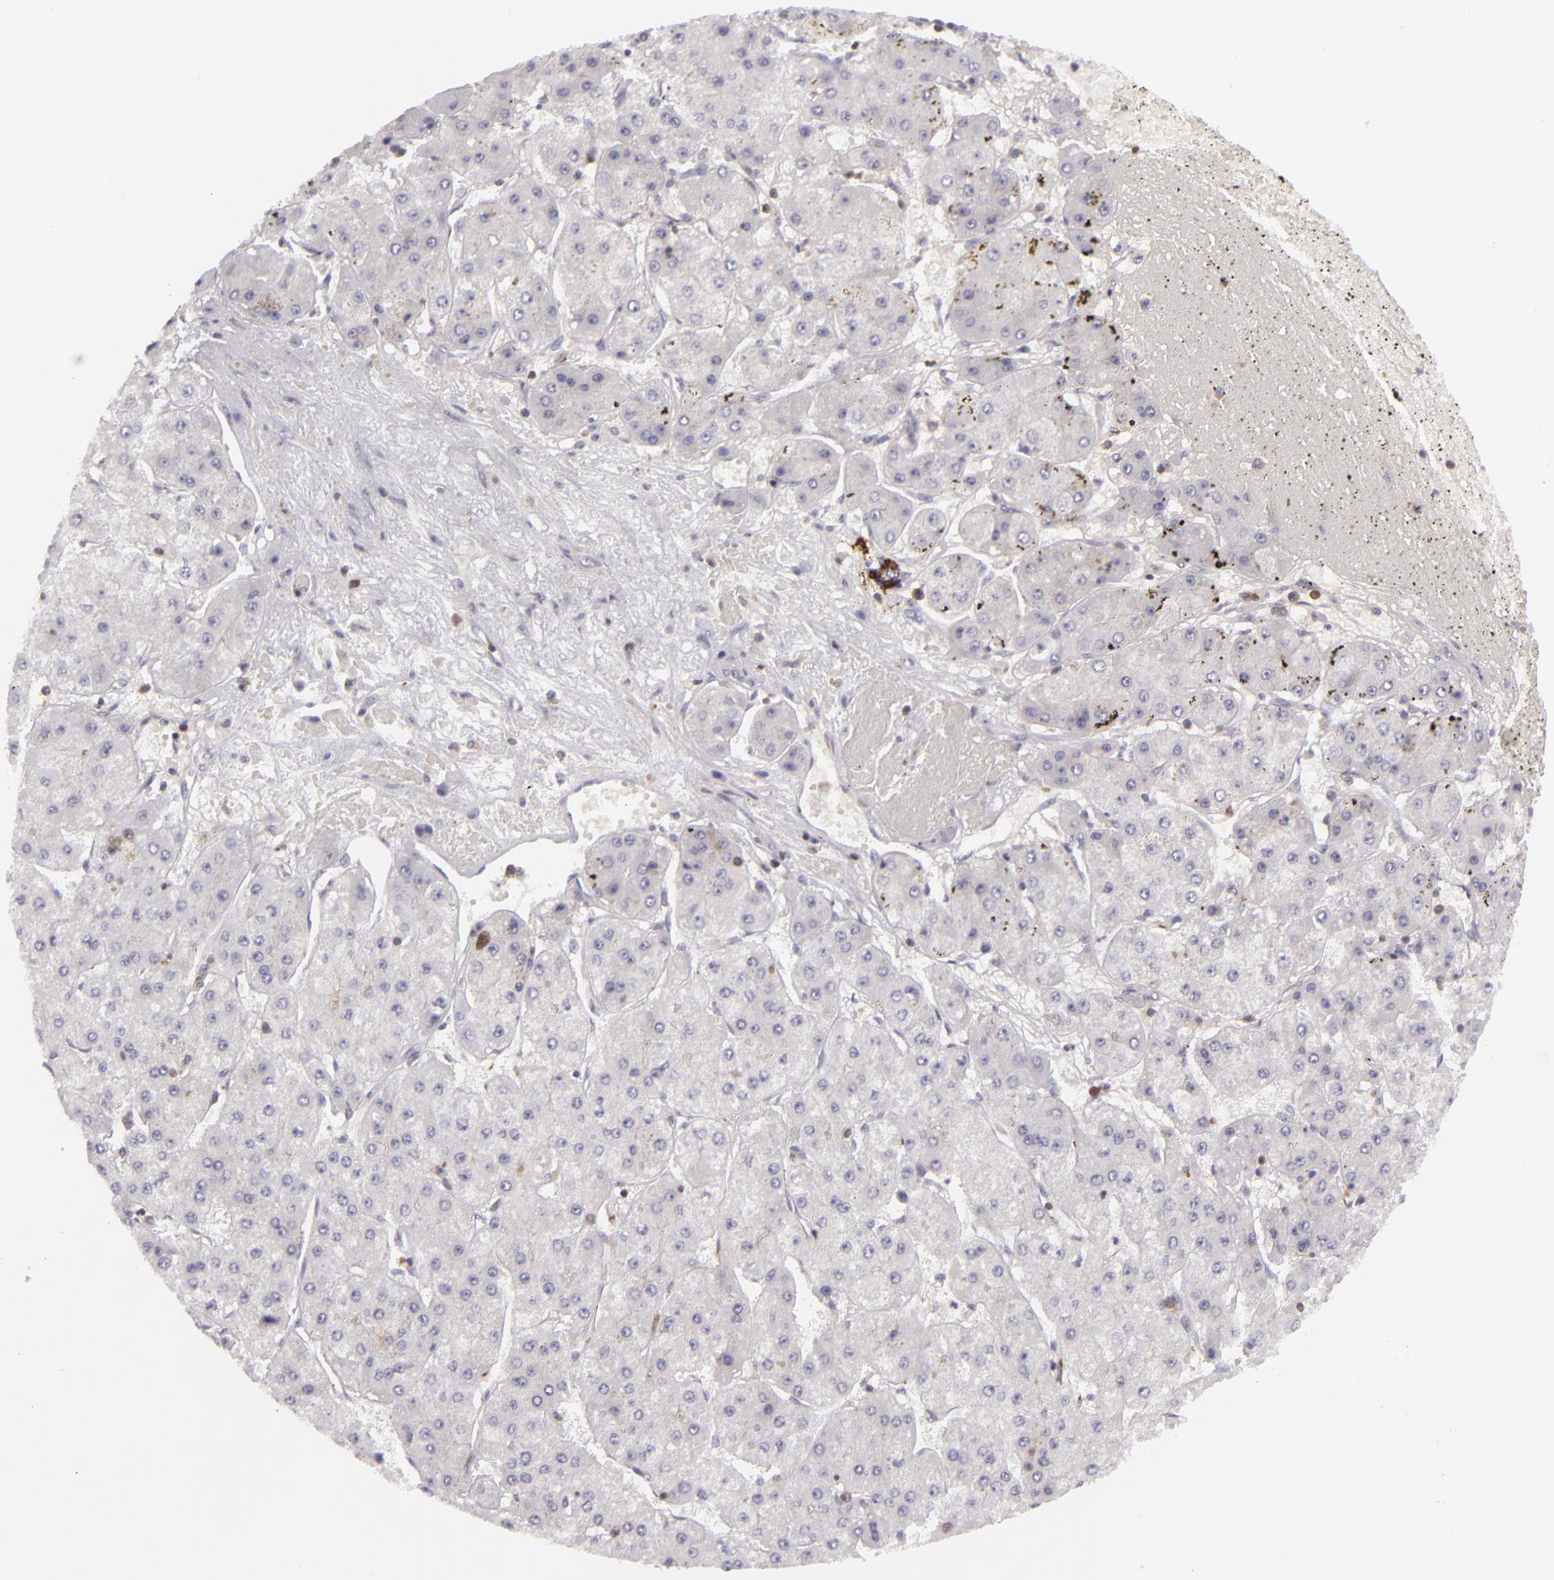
{"staining": {"intensity": "negative", "quantity": "none", "location": "none"}, "tissue": "liver cancer", "cell_type": "Tumor cells", "image_type": "cancer", "snomed": [{"axis": "morphology", "description": "Carcinoma, Hepatocellular, NOS"}, {"axis": "topography", "description": "Liver"}], "caption": "Immunohistochemistry (IHC) of liver cancer (hepatocellular carcinoma) displays no positivity in tumor cells.", "gene": "KCNAB2", "patient": {"sex": "female", "age": 52}}